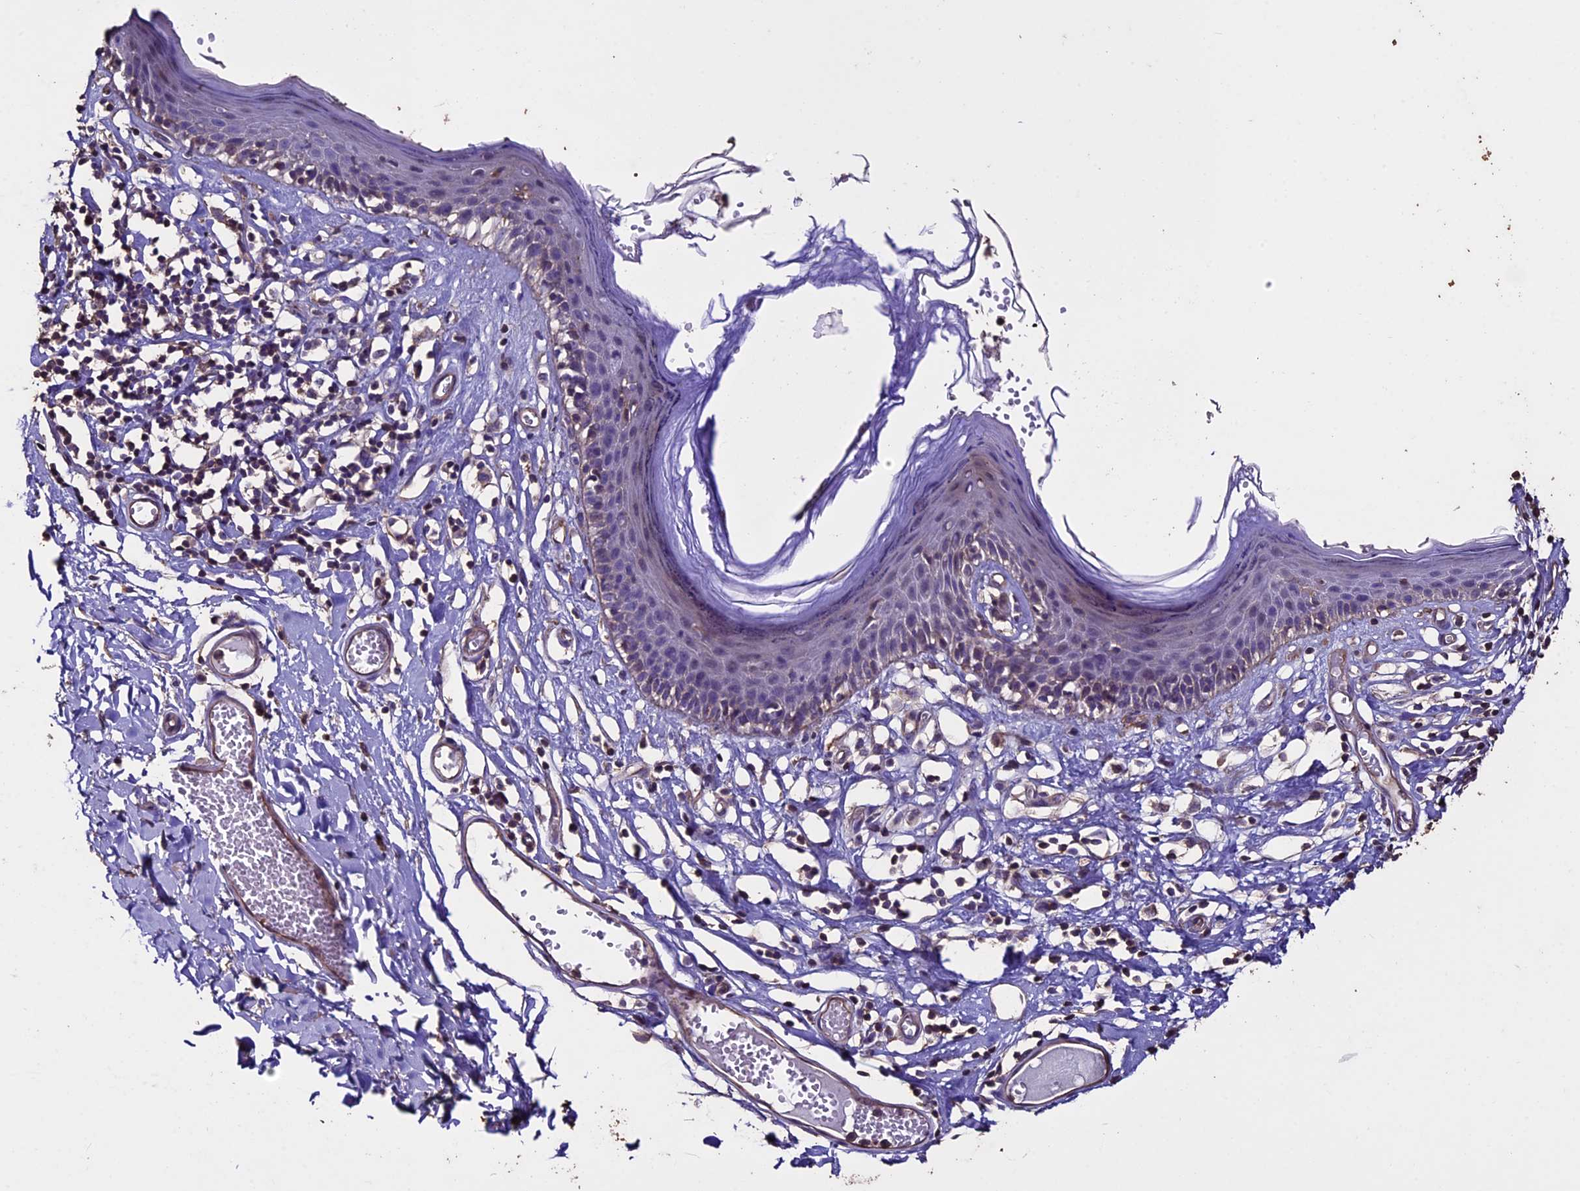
{"staining": {"intensity": "moderate", "quantity": "<25%", "location": "cytoplasmic/membranous"}, "tissue": "skin", "cell_type": "Epidermal cells", "image_type": "normal", "snomed": [{"axis": "morphology", "description": "Normal tissue, NOS"}, {"axis": "topography", "description": "Adipose tissue"}, {"axis": "topography", "description": "Vascular tissue"}, {"axis": "topography", "description": "Vulva"}, {"axis": "topography", "description": "Peripheral nerve tissue"}], "caption": "DAB (3,3'-diaminobenzidine) immunohistochemical staining of normal skin displays moderate cytoplasmic/membranous protein positivity in approximately <25% of epidermal cells.", "gene": "USB1", "patient": {"sex": "female", "age": 86}}